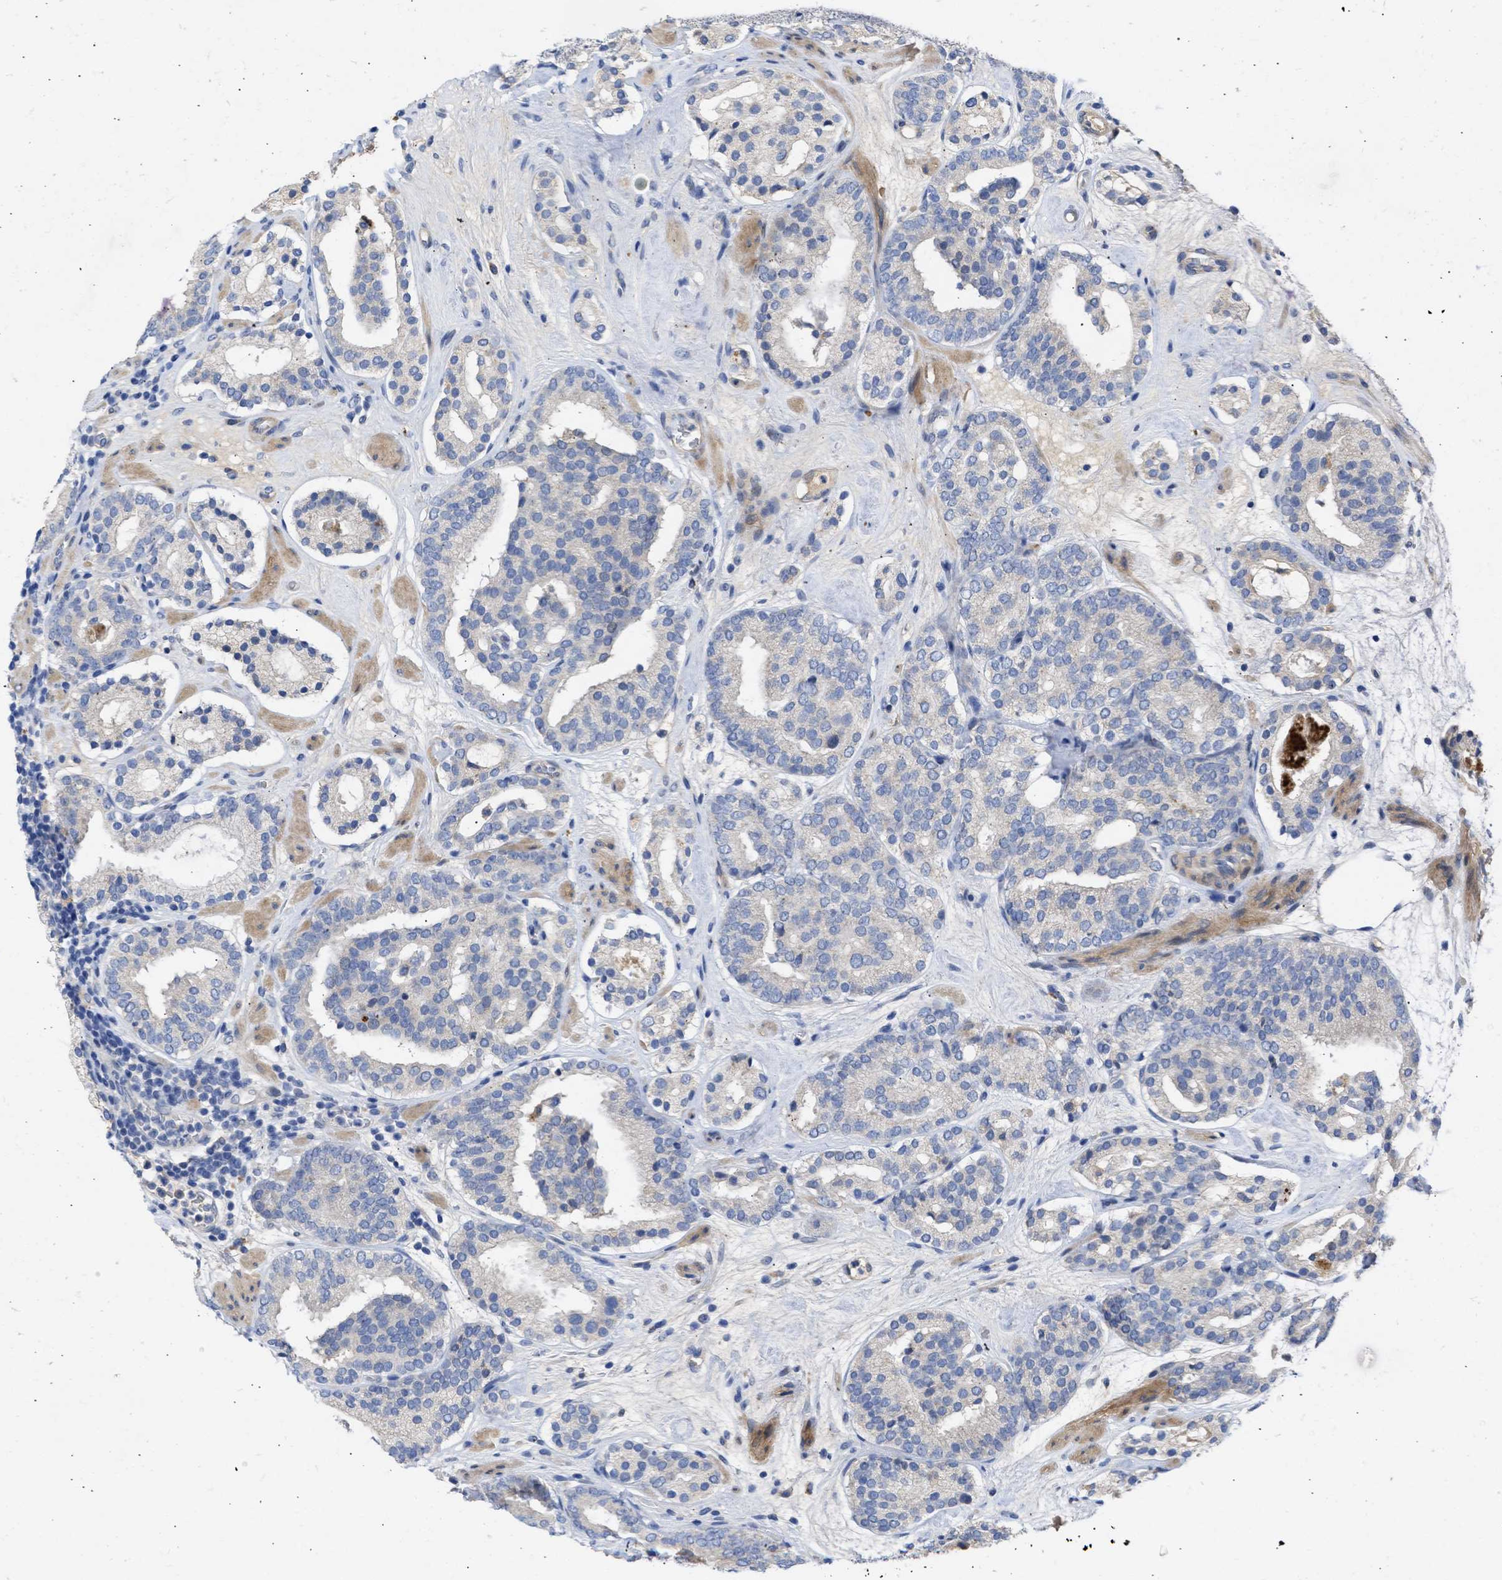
{"staining": {"intensity": "negative", "quantity": "none", "location": "none"}, "tissue": "prostate cancer", "cell_type": "Tumor cells", "image_type": "cancer", "snomed": [{"axis": "morphology", "description": "Adenocarcinoma, Low grade"}, {"axis": "topography", "description": "Prostate"}], "caption": "High magnification brightfield microscopy of prostate cancer (adenocarcinoma (low-grade)) stained with DAB (brown) and counterstained with hematoxylin (blue): tumor cells show no significant expression.", "gene": "ARHGEF4", "patient": {"sex": "male", "age": 69}}